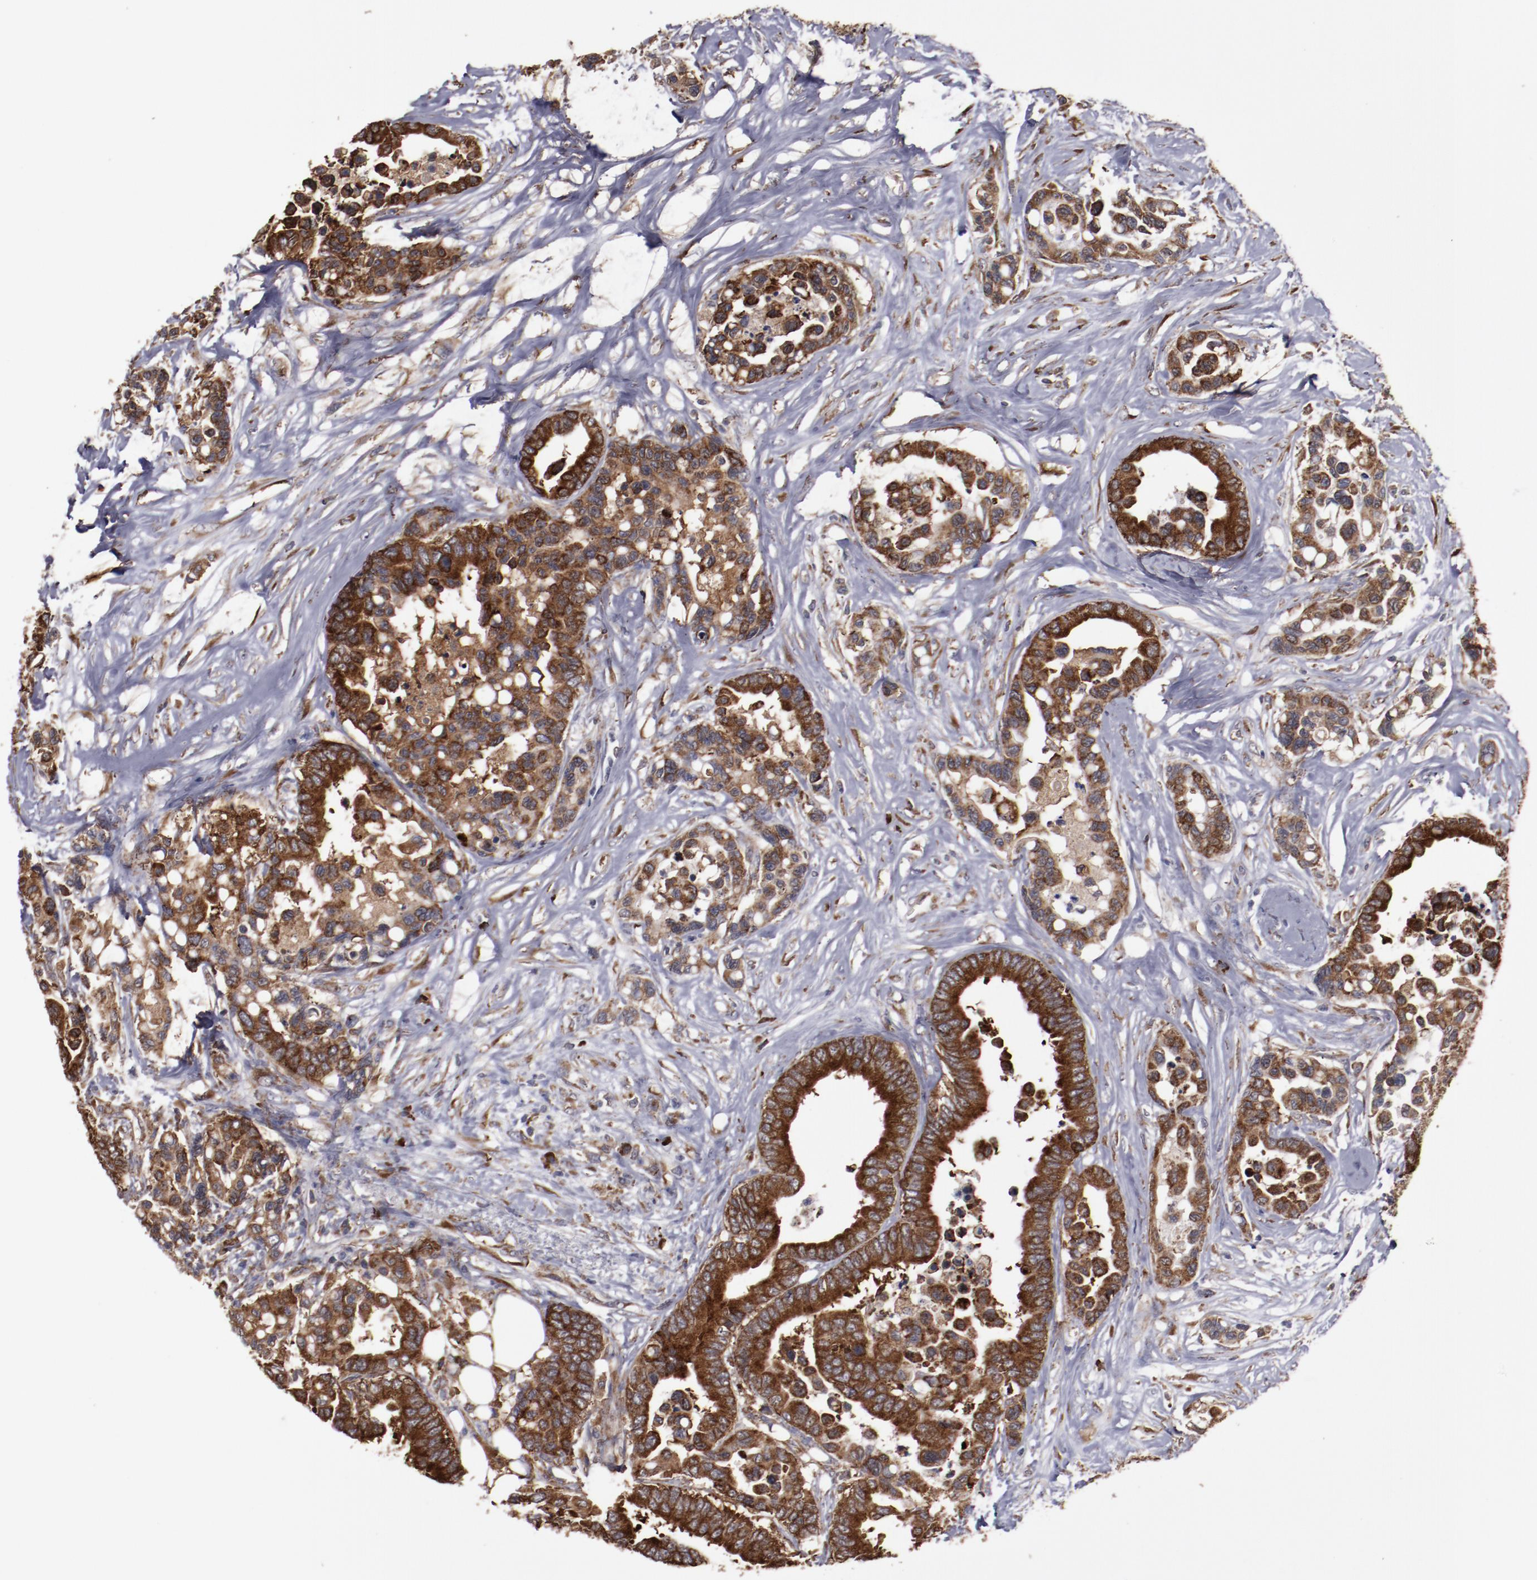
{"staining": {"intensity": "strong", "quantity": ">75%", "location": "cytoplasmic/membranous"}, "tissue": "colorectal cancer", "cell_type": "Tumor cells", "image_type": "cancer", "snomed": [{"axis": "morphology", "description": "Adenocarcinoma, NOS"}, {"axis": "topography", "description": "Colon"}], "caption": "Tumor cells display high levels of strong cytoplasmic/membranous positivity in about >75% of cells in human colorectal adenocarcinoma. The staining was performed using DAB, with brown indicating positive protein expression. Nuclei are stained blue with hematoxylin.", "gene": "RPS4Y1", "patient": {"sex": "male", "age": 82}}